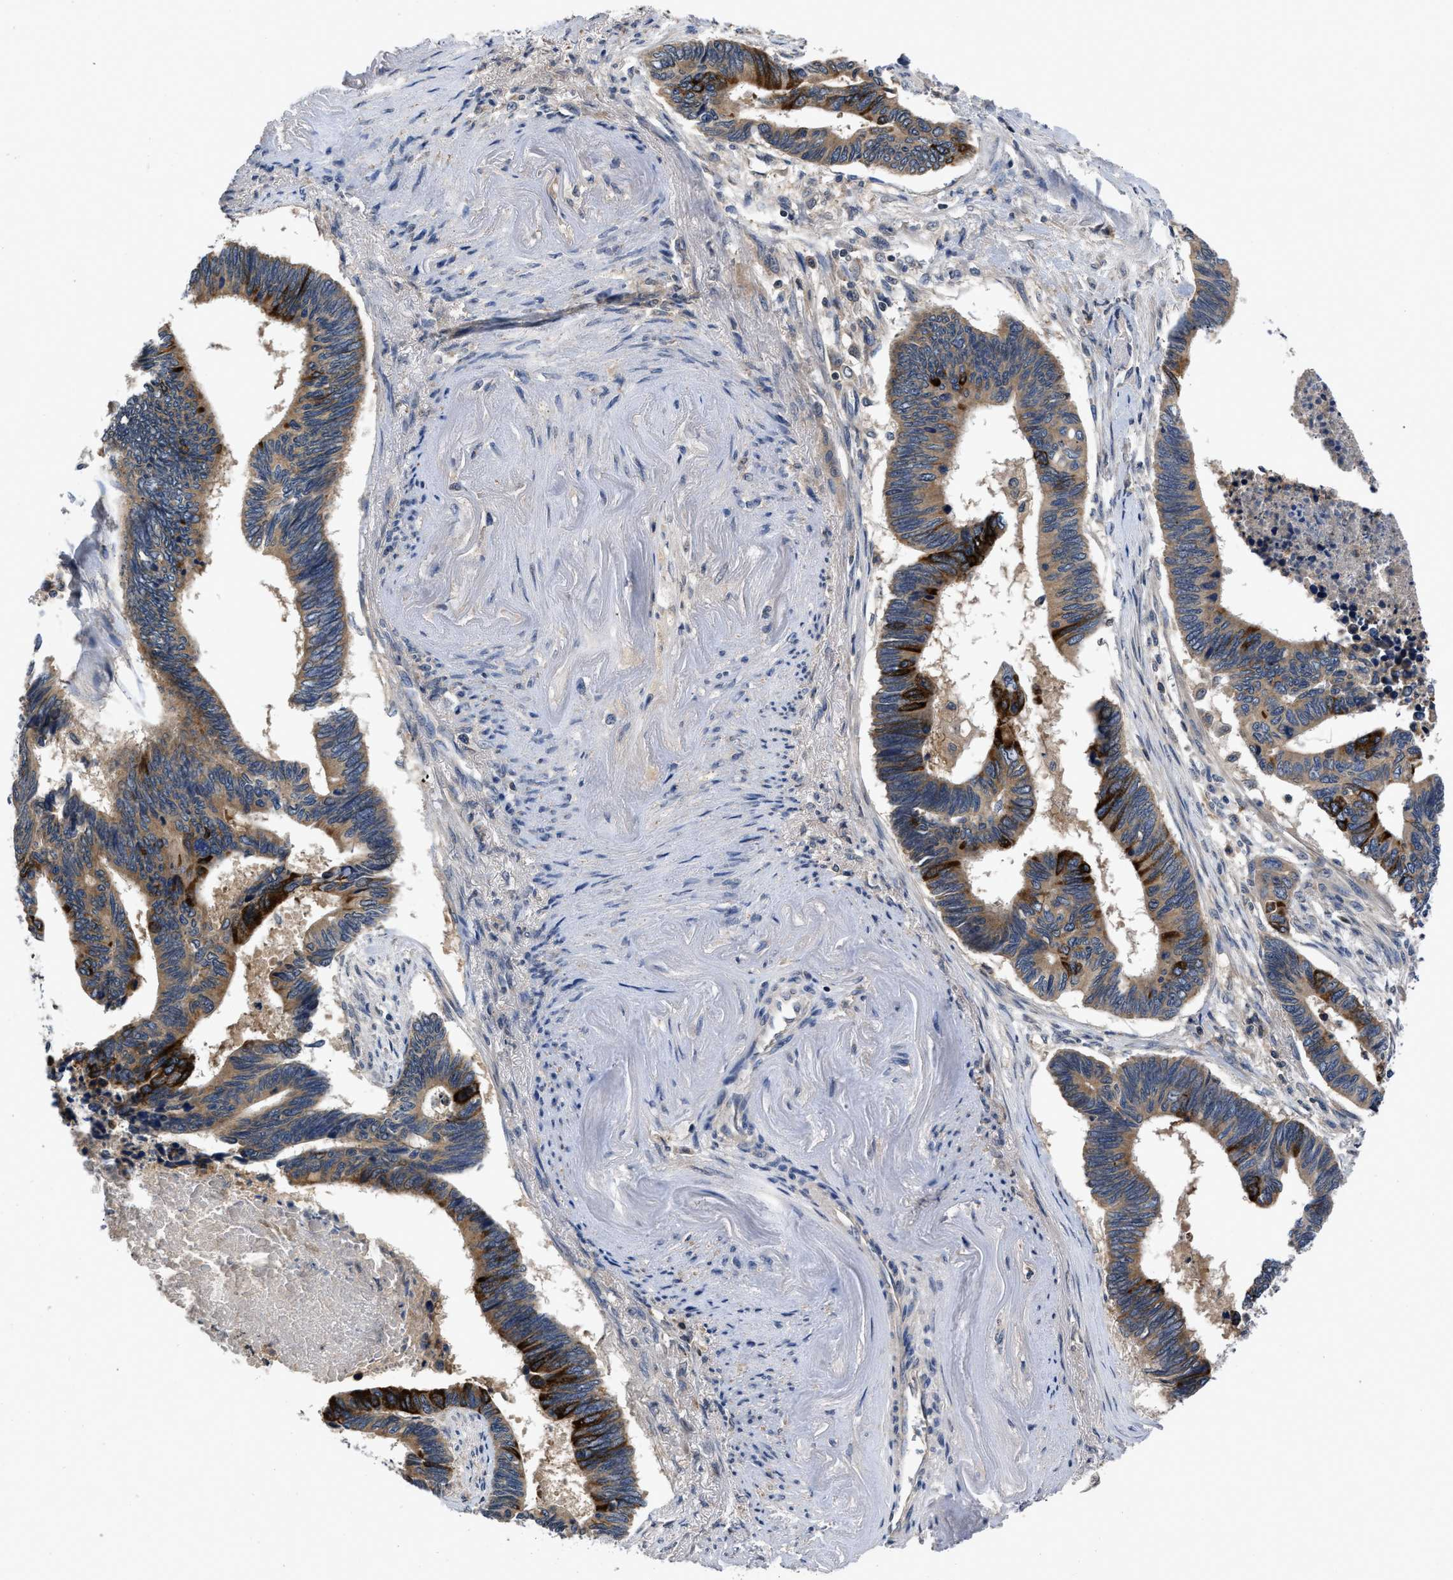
{"staining": {"intensity": "strong", "quantity": ">75%", "location": "cytoplasmic/membranous"}, "tissue": "pancreatic cancer", "cell_type": "Tumor cells", "image_type": "cancer", "snomed": [{"axis": "morphology", "description": "Adenocarcinoma, NOS"}, {"axis": "topography", "description": "Pancreas"}], "caption": "Pancreatic cancer was stained to show a protein in brown. There is high levels of strong cytoplasmic/membranous staining in approximately >75% of tumor cells.", "gene": "VPS4A", "patient": {"sex": "female", "age": 70}}